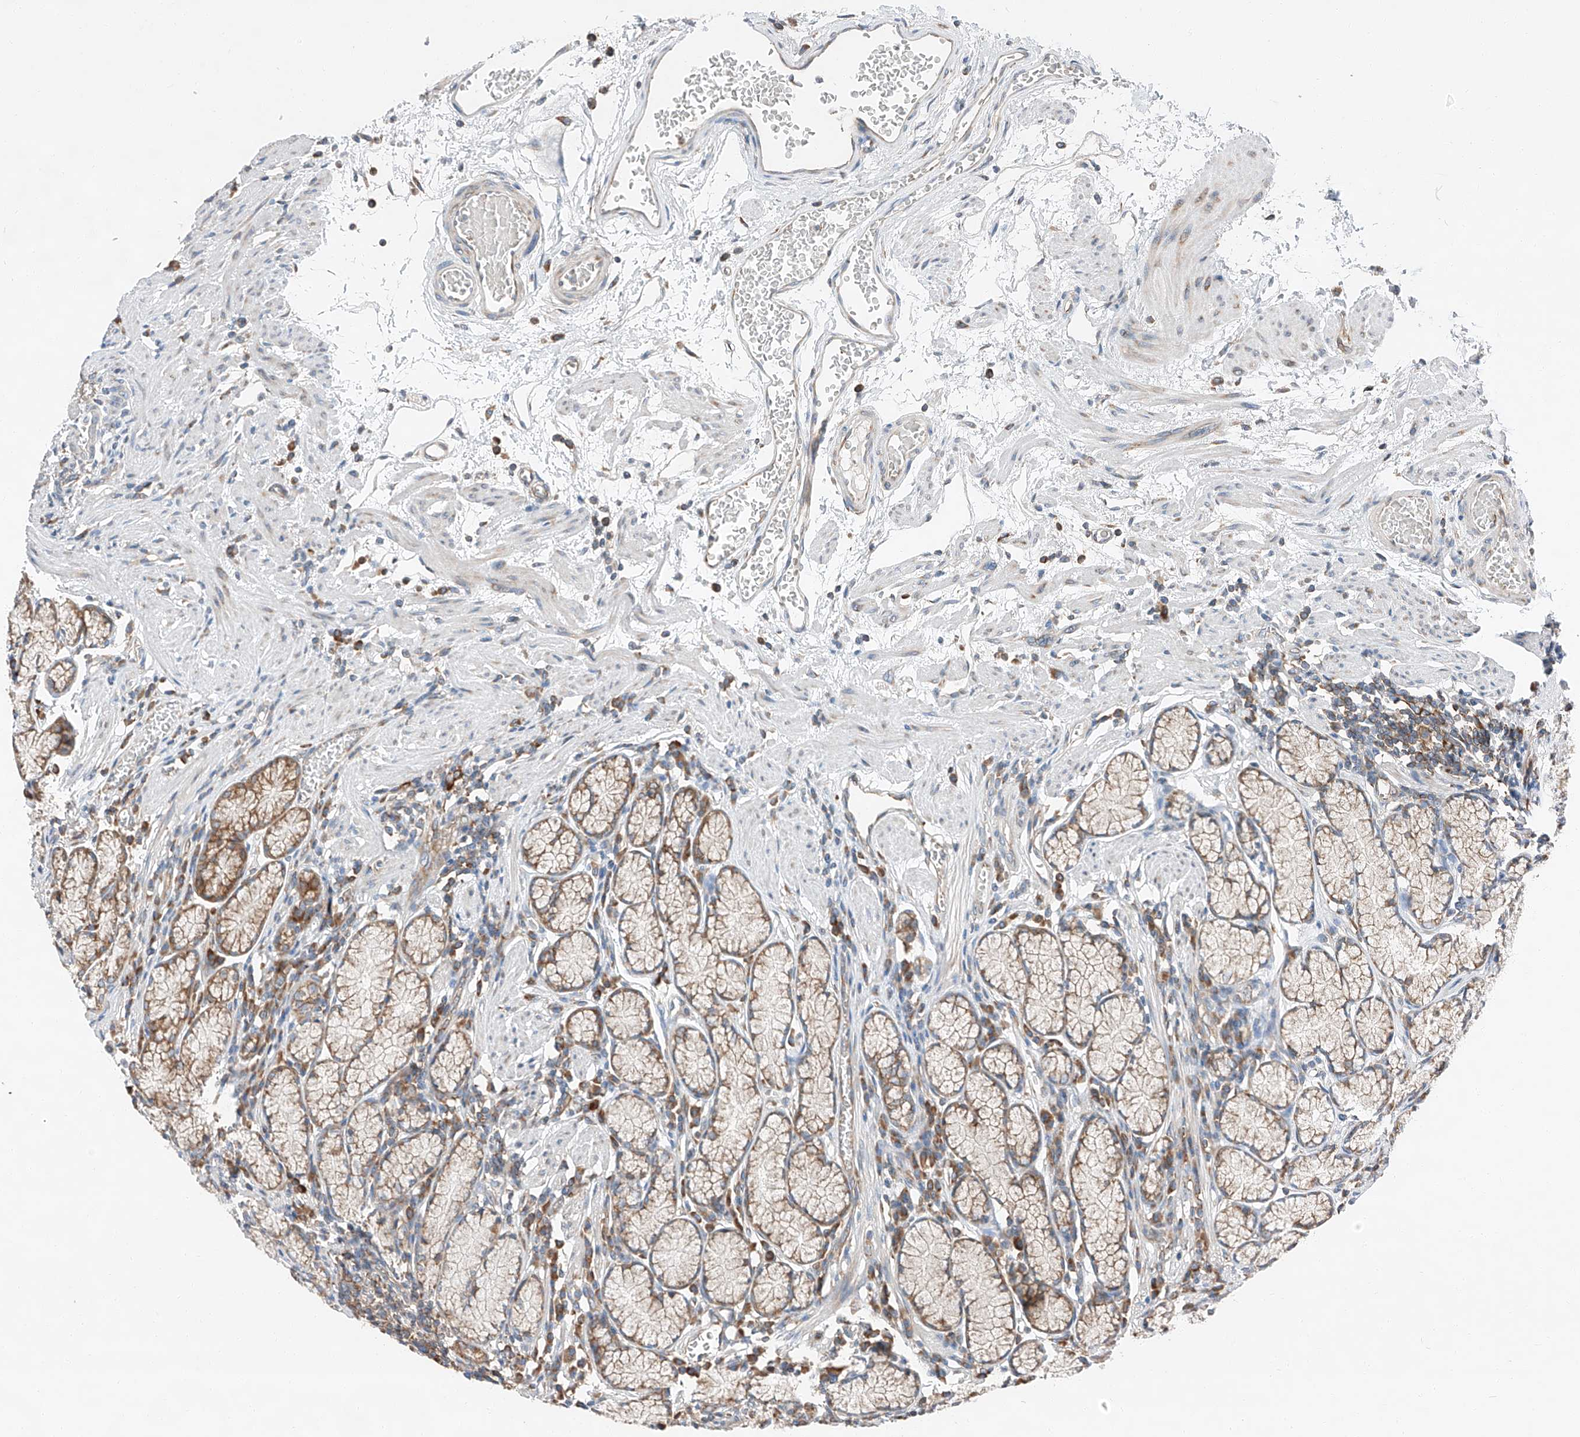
{"staining": {"intensity": "moderate", "quantity": ">75%", "location": "cytoplasmic/membranous"}, "tissue": "stomach", "cell_type": "Glandular cells", "image_type": "normal", "snomed": [{"axis": "morphology", "description": "Normal tissue, NOS"}, {"axis": "topography", "description": "Stomach"}], "caption": "IHC image of normal stomach: human stomach stained using immunohistochemistry (IHC) shows medium levels of moderate protein expression localized specifically in the cytoplasmic/membranous of glandular cells, appearing as a cytoplasmic/membranous brown color.", "gene": "ZC3H15", "patient": {"sex": "male", "age": 55}}